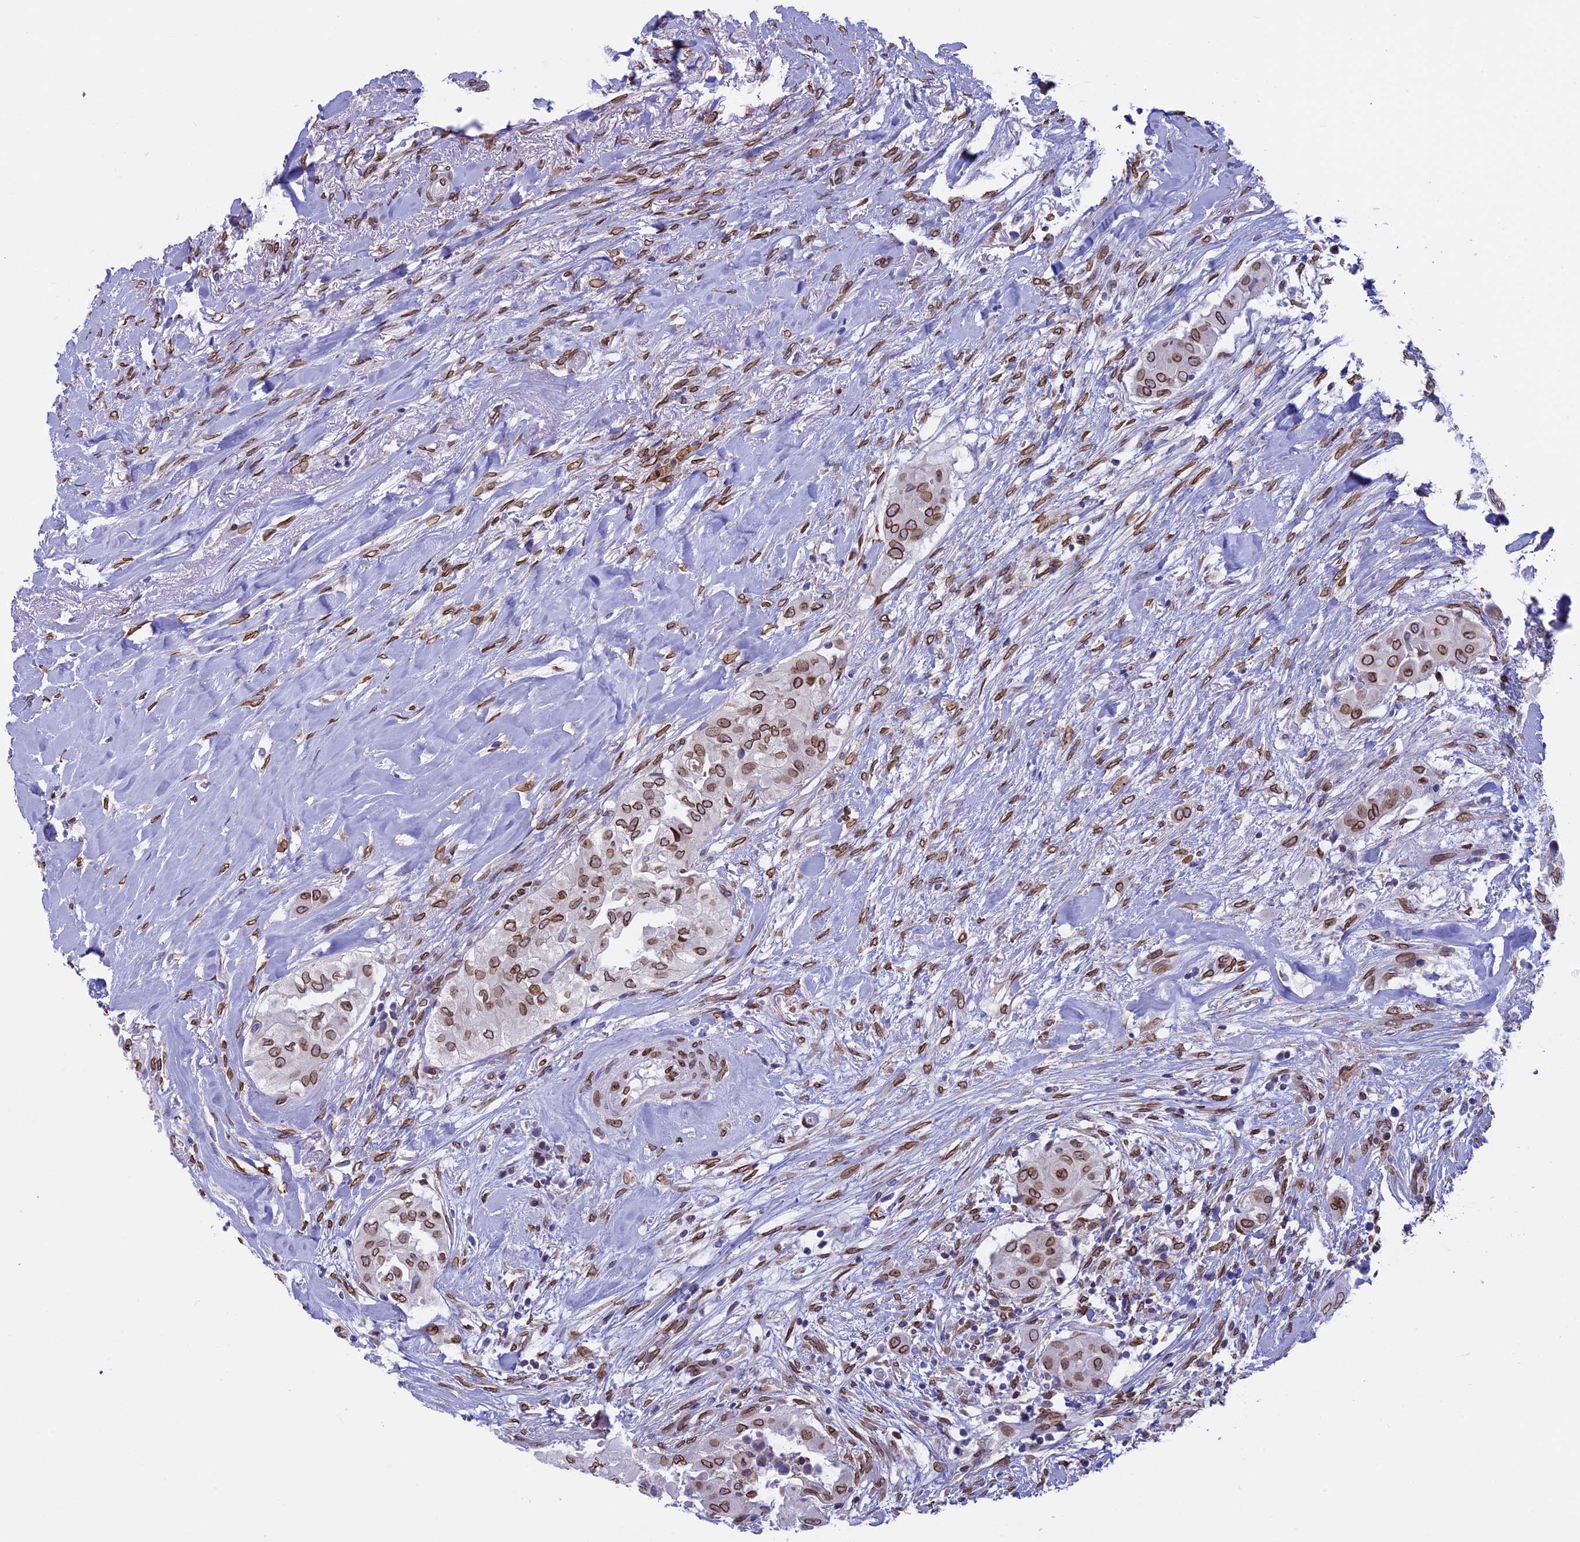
{"staining": {"intensity": "moderate", "quantity": ">75%", "location": "cytoplasmic/membranous,nuclear"}, "tissue": "thyroid cancer", "cell_type": "Tumor cells", "image_type": "cancer", "snomed": [{"axis": "morphology", "description": "Papillary adenocarcinoma, NOS"}, {"axis": "topography", "description": "Thyroid gland"}], "caption": "A brown stain highlights moderate cytoplasmic/membranous and nuclear expression of a protein in human papillary adenocarcinoma (thyroid) tumor cells.", "gene": "TMPRSS7", "patient": {"sex": "female", "age": 59}}